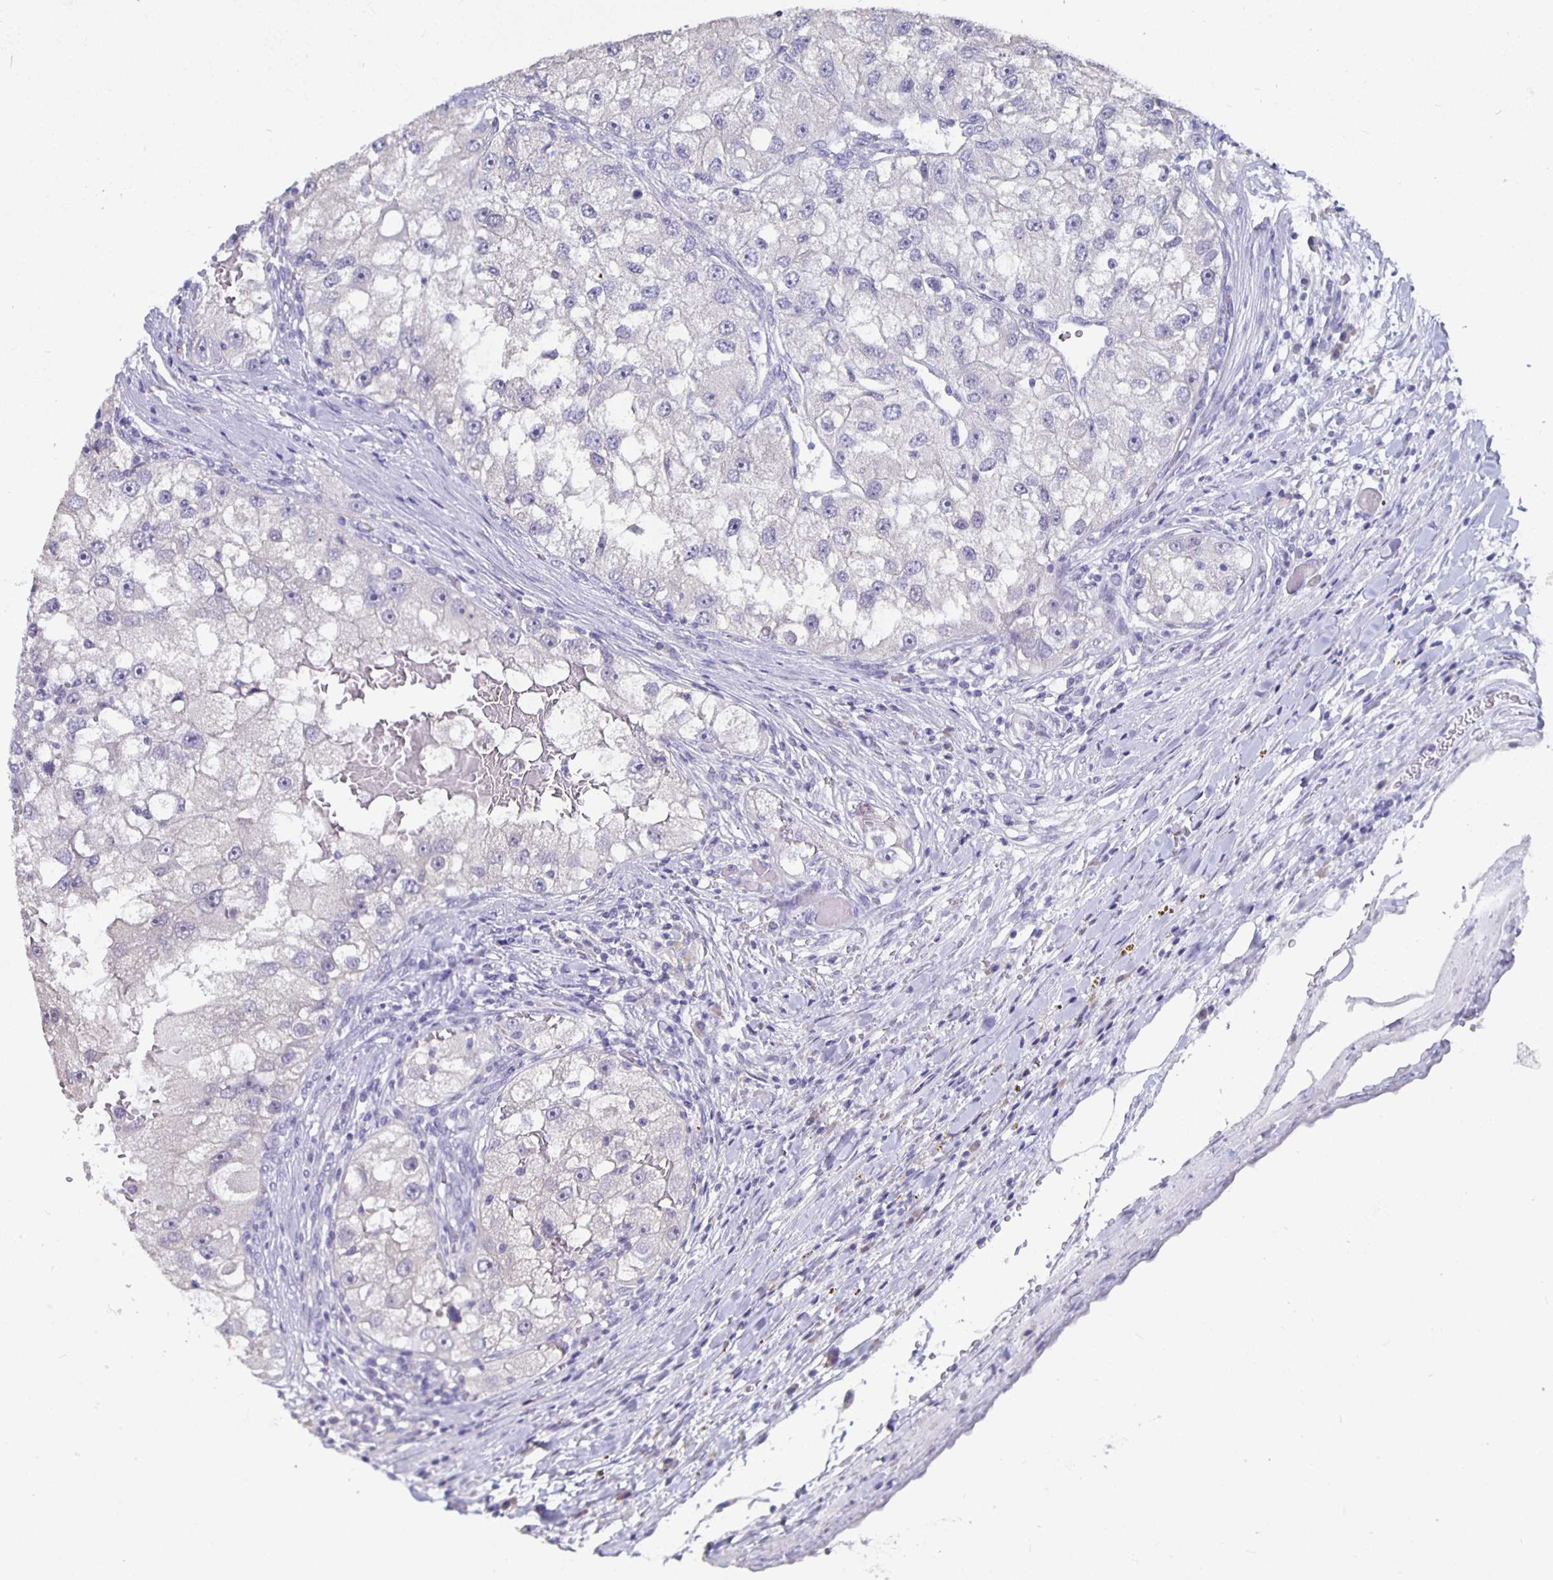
{"staining": {"intensity": "negative", "quantity": "none", "location": "none"}, "tissue": "renal cancer", "cell_type": "Tumor cells", "image_type": "cancer", "snomed": [{"axis": "morphology", "description": "Adenocarcinoma, NOS"}, {"axis": "topography", "description": "Kidney"}], "caption": "Adenocarcinoma (renal) stained for a protein using immunohistochemistry shows no staining tumor cells.", "gene": "GPX4", "patient": {"sex": "male", "age": 63}}